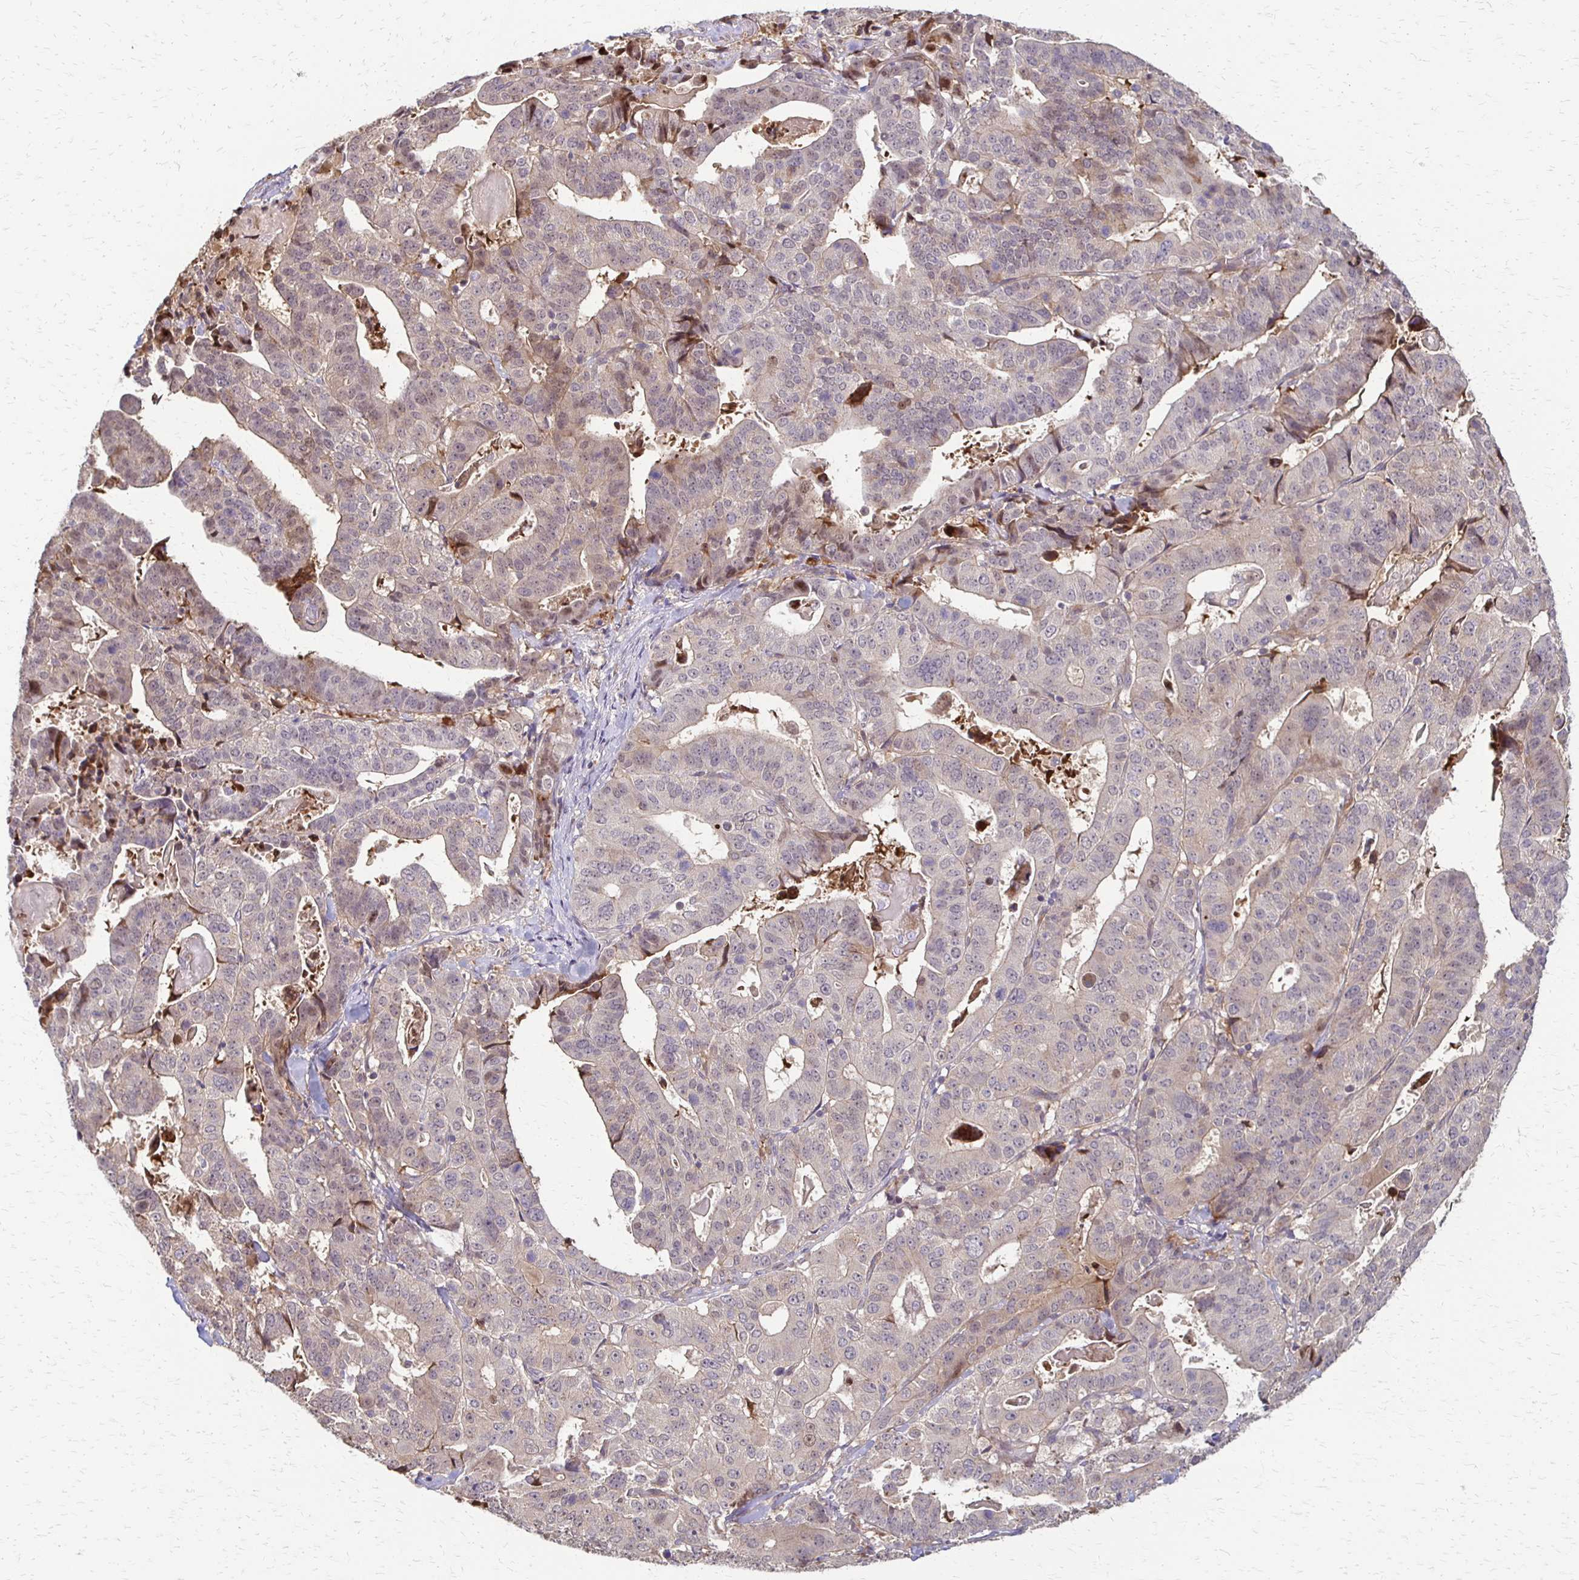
{"staining": {"intensity": "negative", "quantity": "none", "location": "none"}, "tissue": "stomach cancer", "cell_type": "Tumor cells", "image_type": "cancer", "snomed": [{"axis": "morphology", "description": "Adenocarcinoma, NOS"}, {"axis": "topography", "description": "Stomach"}], "caption": "This is an immunohistochemistry histopathology image of adenocarcinoma (stomach). There is no positivity in tumor cells.", "gene": "CFL2", "patient": {"sex": "male", "age": 48}}